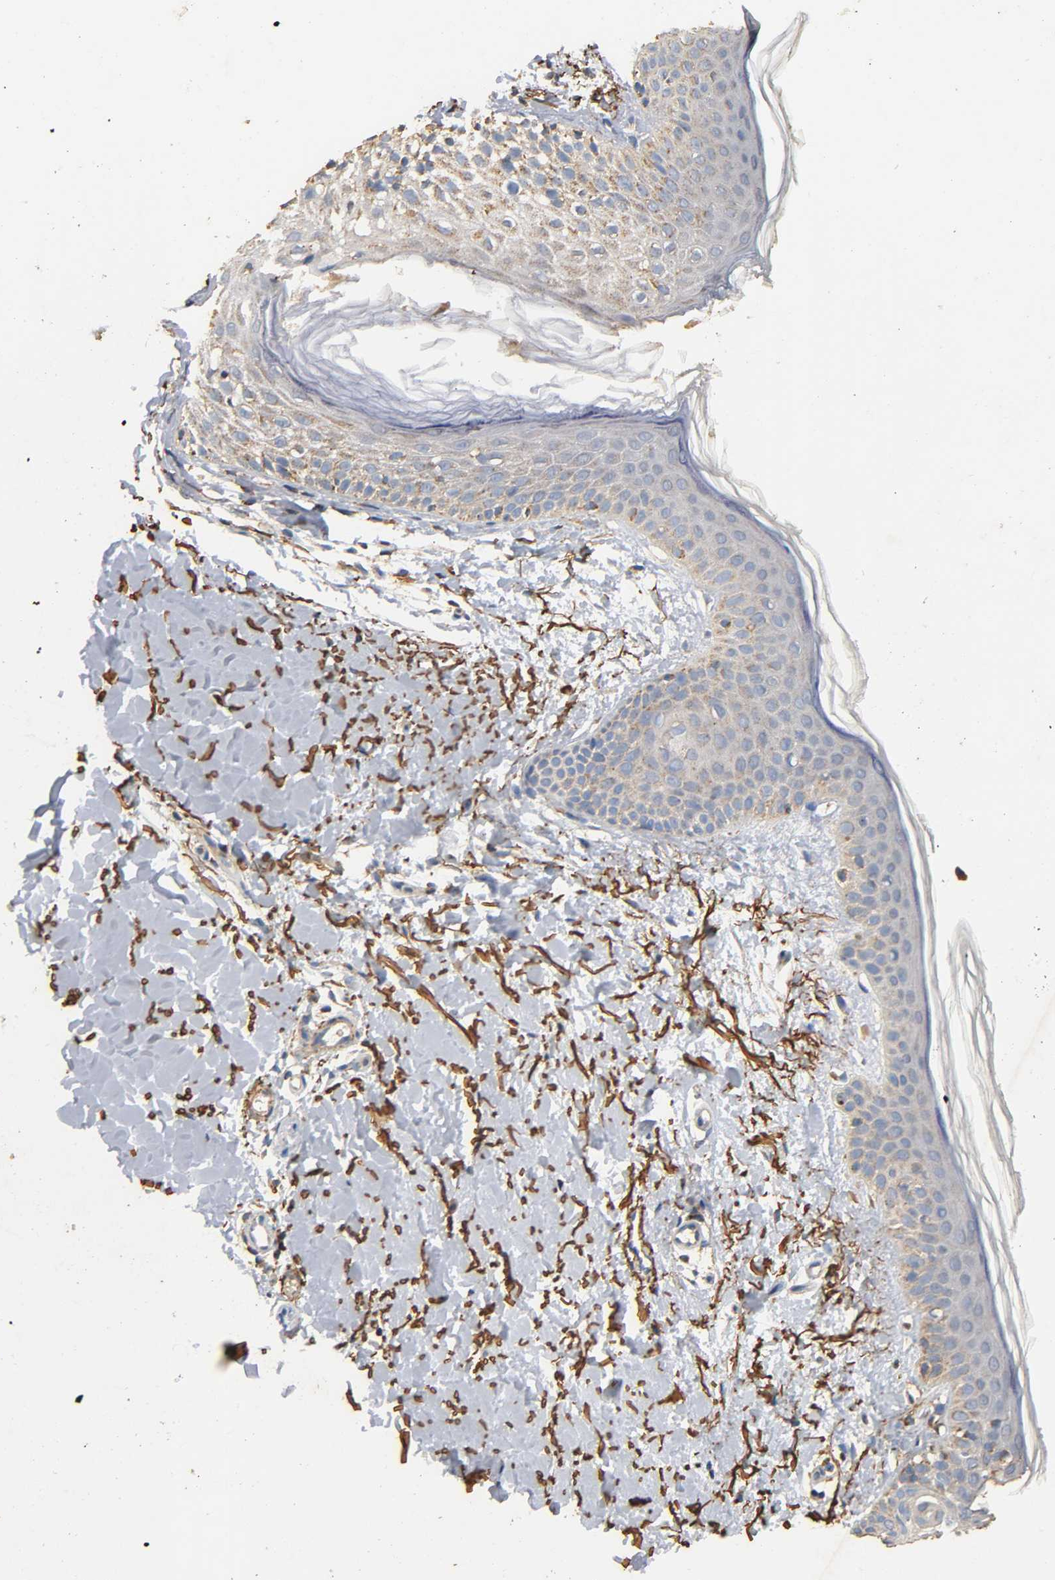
{"staining": {"intensity": "moderate", "quantity": "25%-75%", "location": "cytoplasmic/membranous"}, "tissue": "skin", "cell_type": "Keratinocytes", "image_type": "normal", "snomed": [{"axis": "morphology", "description": "Normal tissue, NOS"}, {"axis": "topography", "description": "Skin"}], "caption": "Moderate cytoplasmic/membranous protein staining is identified in about 25%-75% of keratinocytes in skin.", "gene": "NDUFS3", "patient": {"sex": "female", "age": 56}}